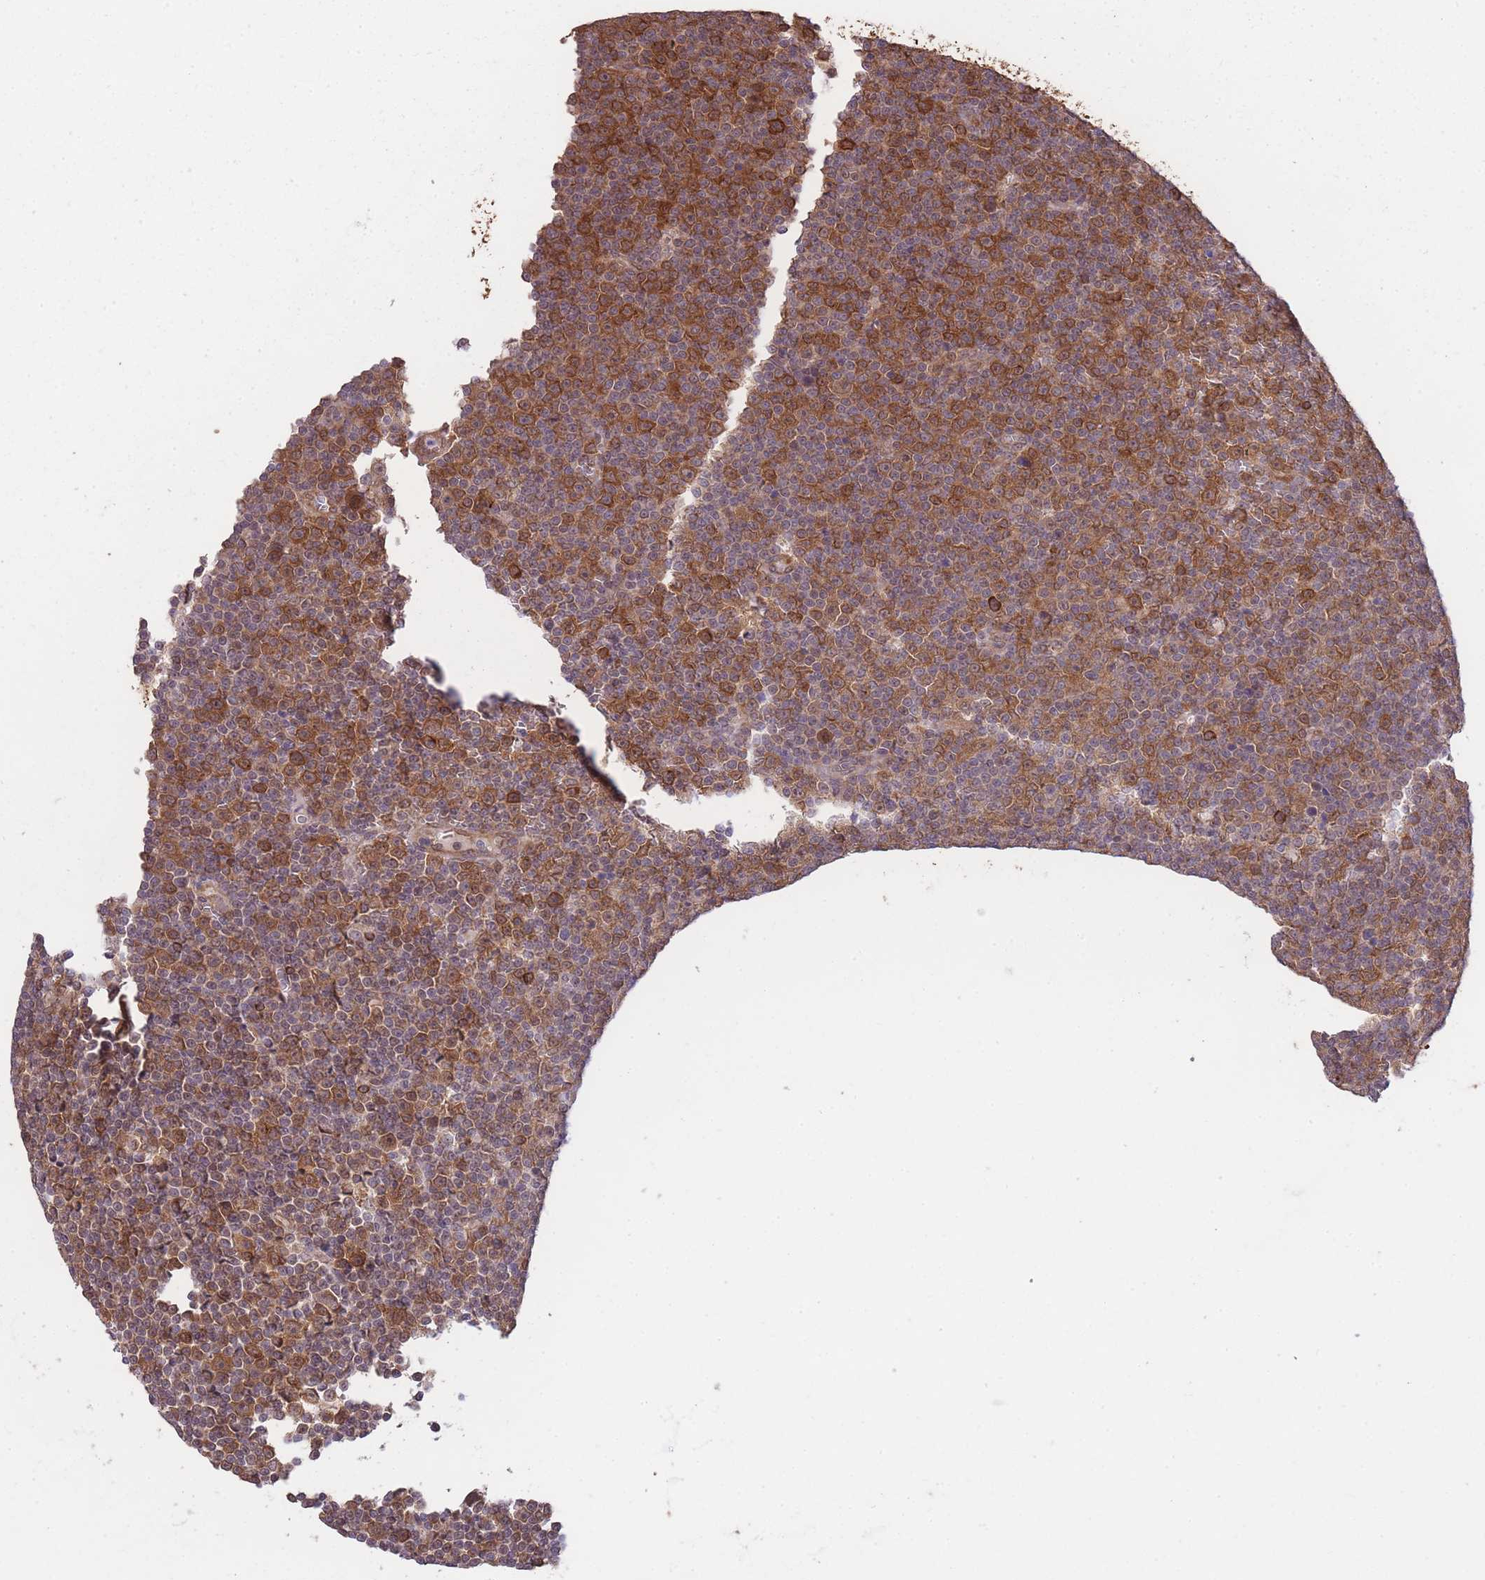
{"staining": {"intensity": "strong", "quantity": ">75%", "location": "cytoplasmic/membranous"}, "tissue": "lymphoma", "cell_type": "Tumor cells", "image_type": "cancer", "snomed": [{"axis": "morphology", "description": "Malignant lymphoma, non-Hodgkin's type, Low grade"}, {"axis": "topography", "description": "Lymph node"}], "caption": "Protein staining shows strong cytoplasmic/membranous positivity in approximately >75% of tumor cells in lymphoma.", "gene": "EXOSC8", "patient": {"sex": "female", "age": 67}}